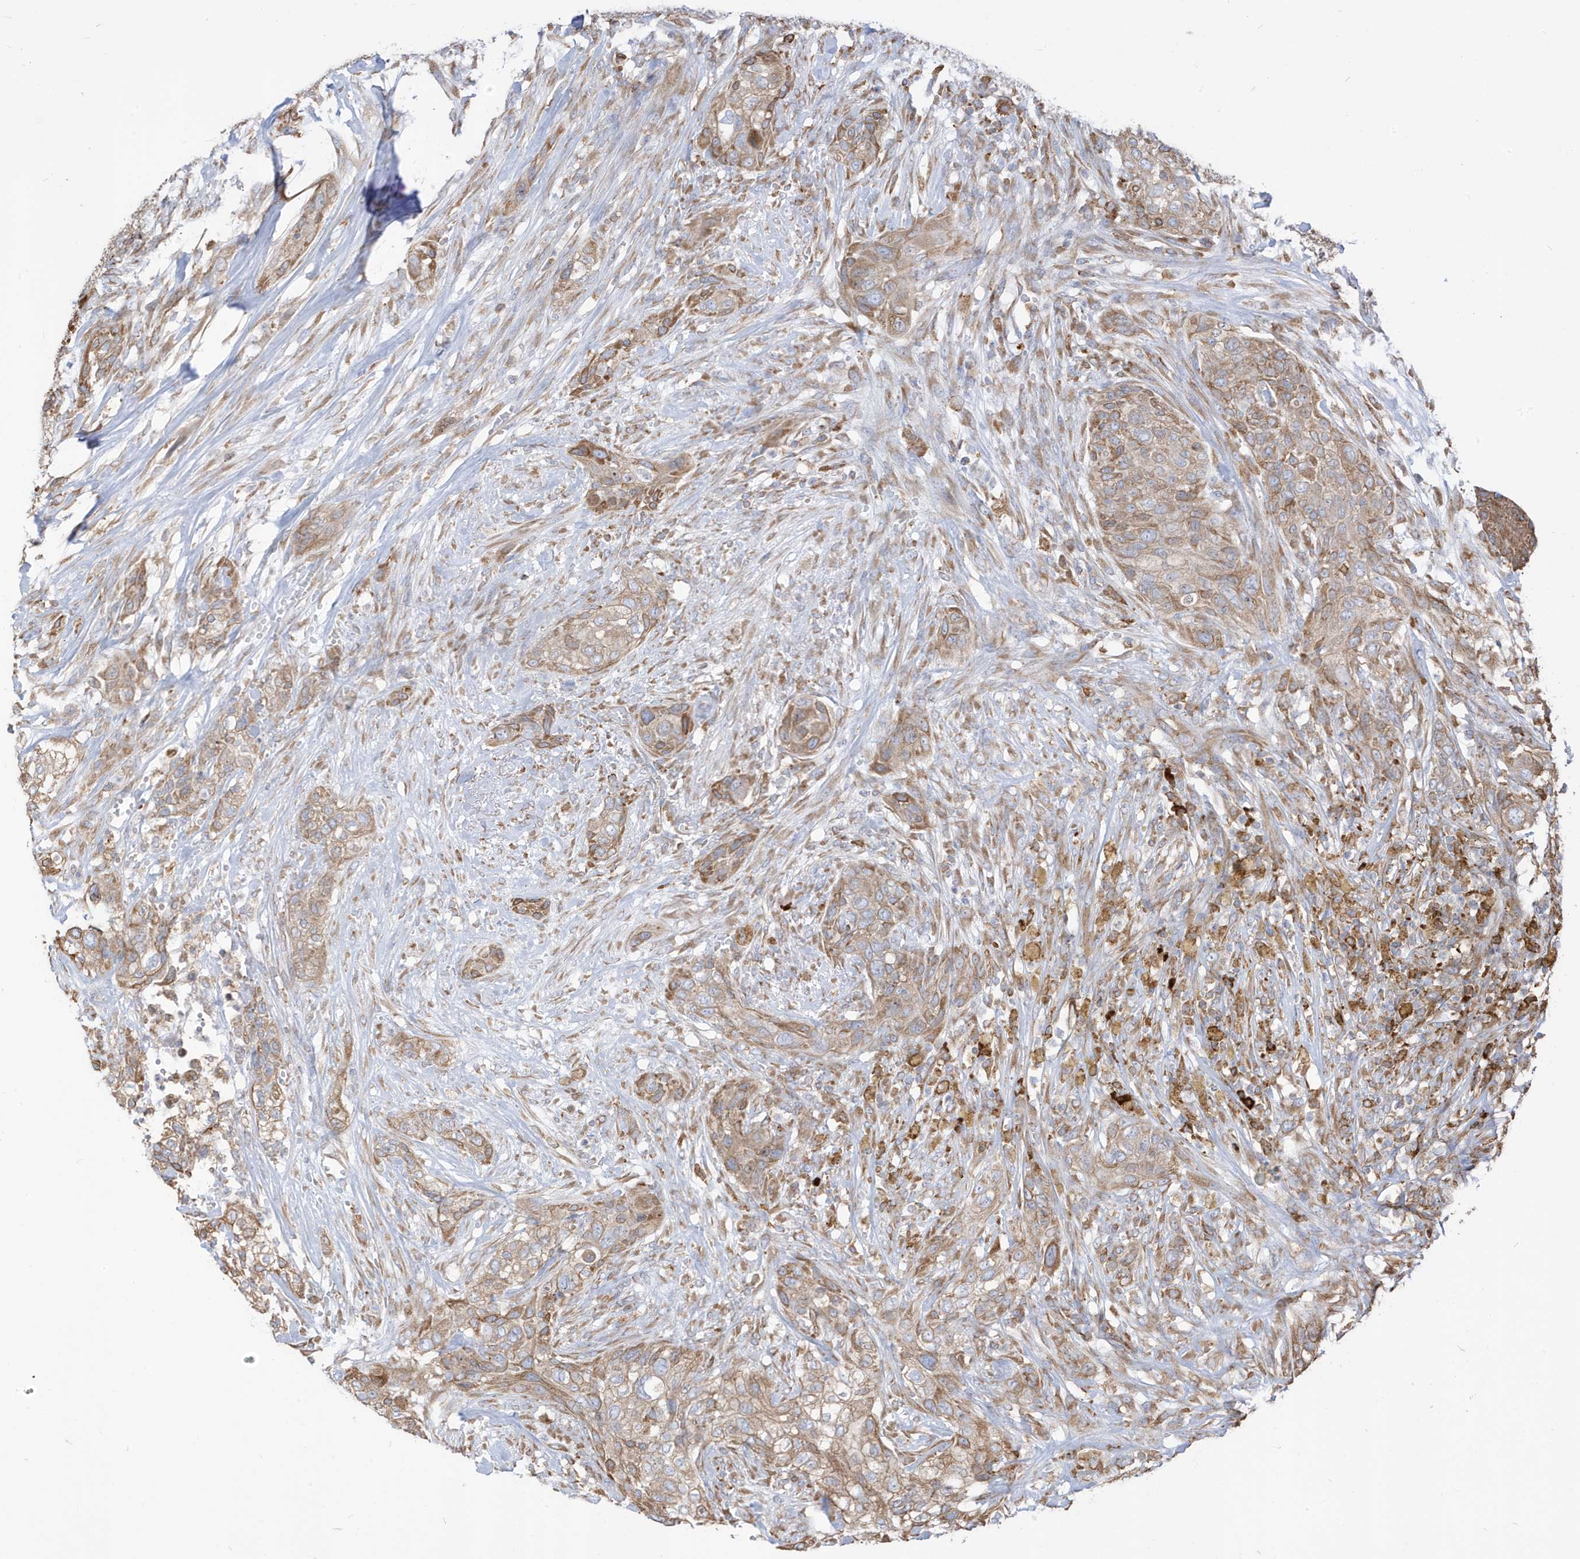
{"staining": {"intensity": "moderate", "quantity": ">75%", "location": "cytoplasmic/membranous"}, "tissue": "urothelial cancer", "cell_type": "Tumor cells", "image_type": "cancer", "snomed": [{"axis": "morphology", "description": "Urothelial carcinoma, High grade"}, {"axis": "topography", "description": "Urinary bladder"}], "caption": "Immunohistochemical staining of high-grade urothelial carcinoma demonstrates moderate cytoplasmic/membranous protein positivity in about >75% of tumor cells.", "gene": "PDIA6", "patient": {"sex": "male", "age": 35}}